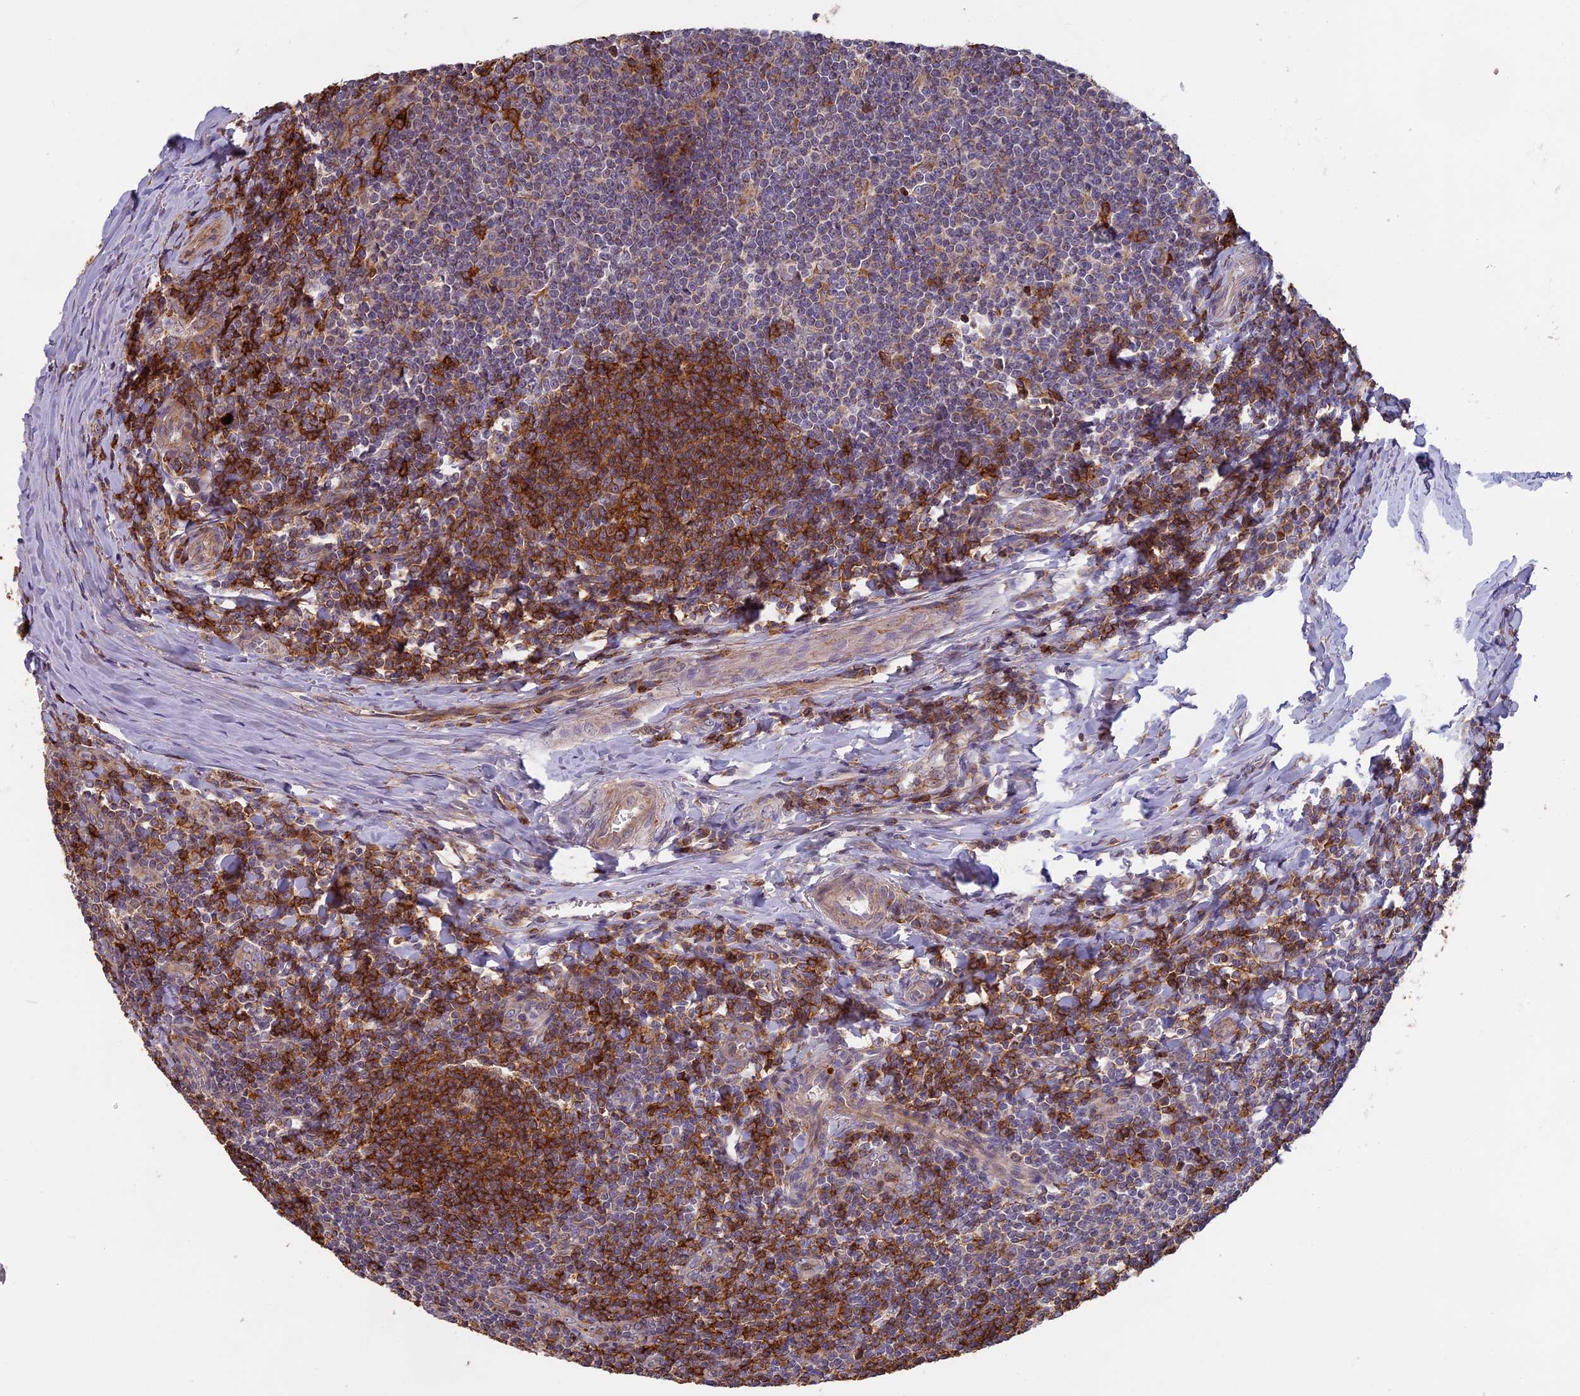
{"staining": {"intensity": "strong", "quantity": ">75%", "location": "cytoplasmic/membranous"}, "tissue": "tonsil", "cell_type": "Germinal center cells", "image_type": "normal", "snomed": [{"axis": "morphology", "description": "Normal tissue, NOS"}, {"axis": "topography", "description": "Tonsil"}], "caption": "About >75% of germinal center cells in unremarkable human tonsil exhibit strong cytoplasmic/membranous protein expression as visualized by brown immunohistochemical staining.", "gene": "EDAR", "patient": {"sex": "male", "age": 27}}